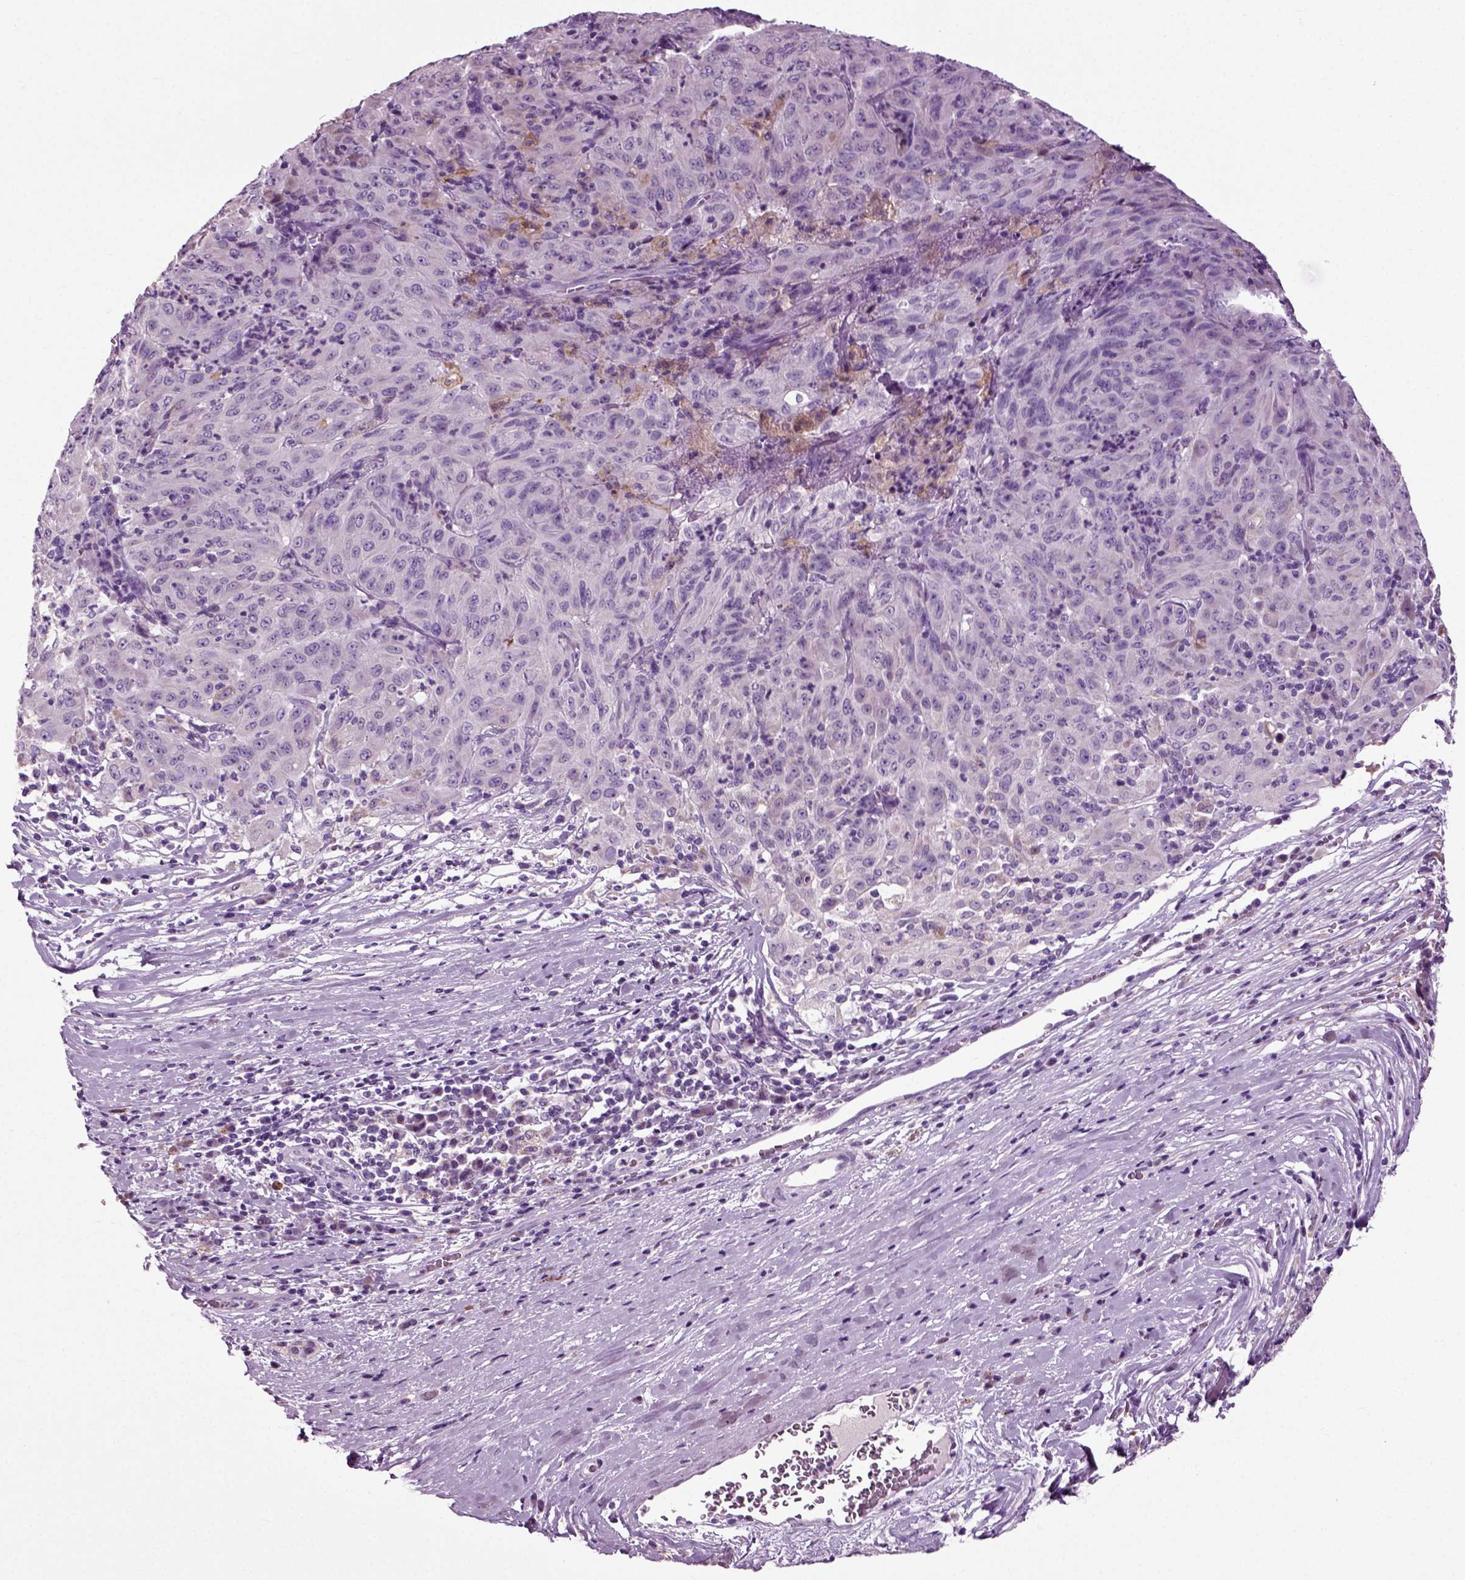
{"staining": {"intensity": "negative", "quantity": "none", "location": "none"}, "tissue": "pancreatic cancer", "cell_type": "Tumor cells", "image_type": "cancer", "snomed": [{"axis": "morphology", "description": "Adenocarcinoma, NOS"}, {"axis": "topography", "description": "Pancreas"}], "caption": "Pancreatic adenocarcinoma stained for a protein using immunohistochemistry displays no staining tumor cells.", "gene": "DNAH10", "patient": {"sex": "male", "age": 63}}